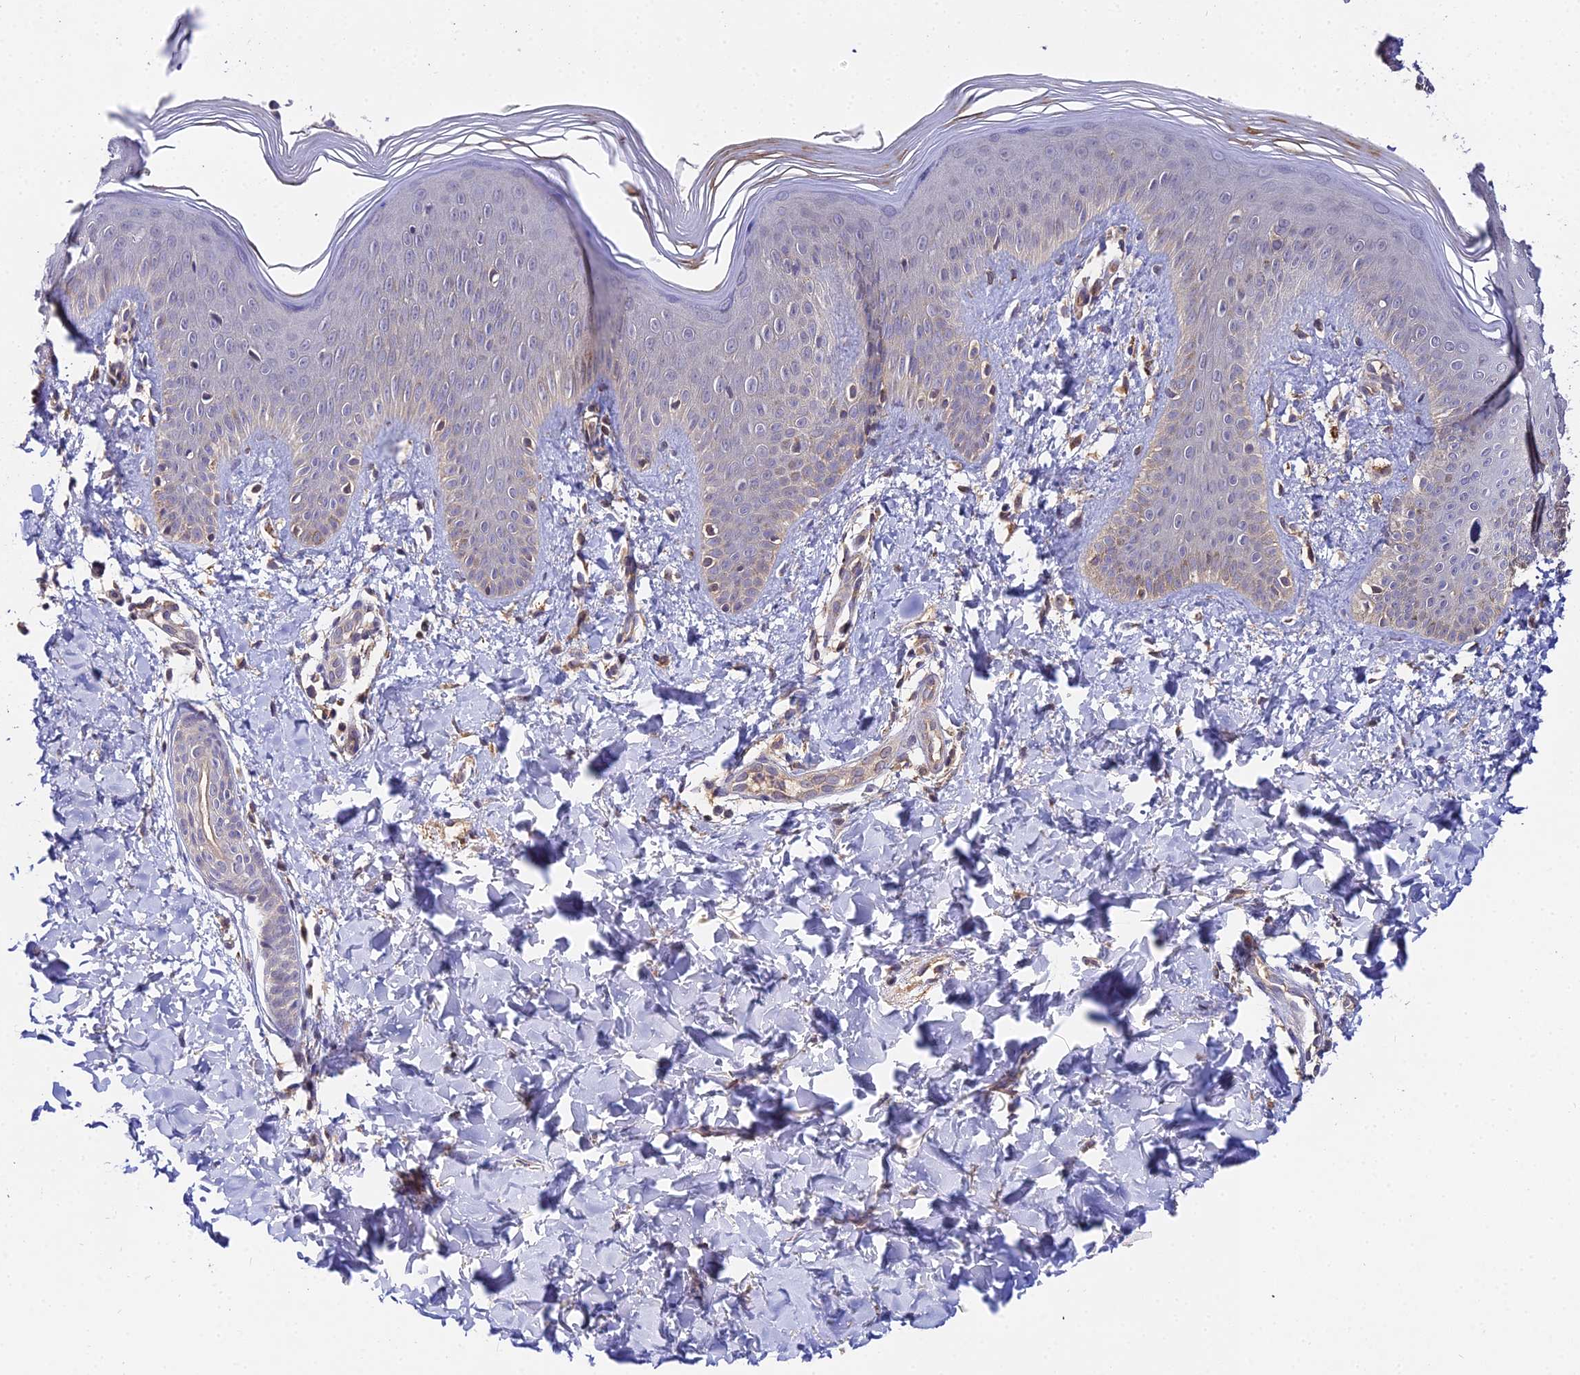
{"staining": {"intensity": "moderate", "quantity": "25%-75%", "location": "cytoplasmic/membranous"}, "tissue": "skin", "cell_type": "Epidermal cells", "image_type": "normal", "snomed": [{"axis": "morphology", "description": "Normal tissue, NOS"}, {"axis": "morphology", "description": "Inflammation, NOS"}, {"axis": "topography", "description": "Soft tissue"}, {"axis": "topography", "description": "Anal"}], "caption": "Immunohistochemical staining of normal skin shows medium levels of moderate cytoplasmic/membranous positivity in about 25%-75% of epidermal cells. (IHC, brightfield microscopy, high magnification).", "gene": "ZBED8", "patient": {"sex": "female", "age": 15}}